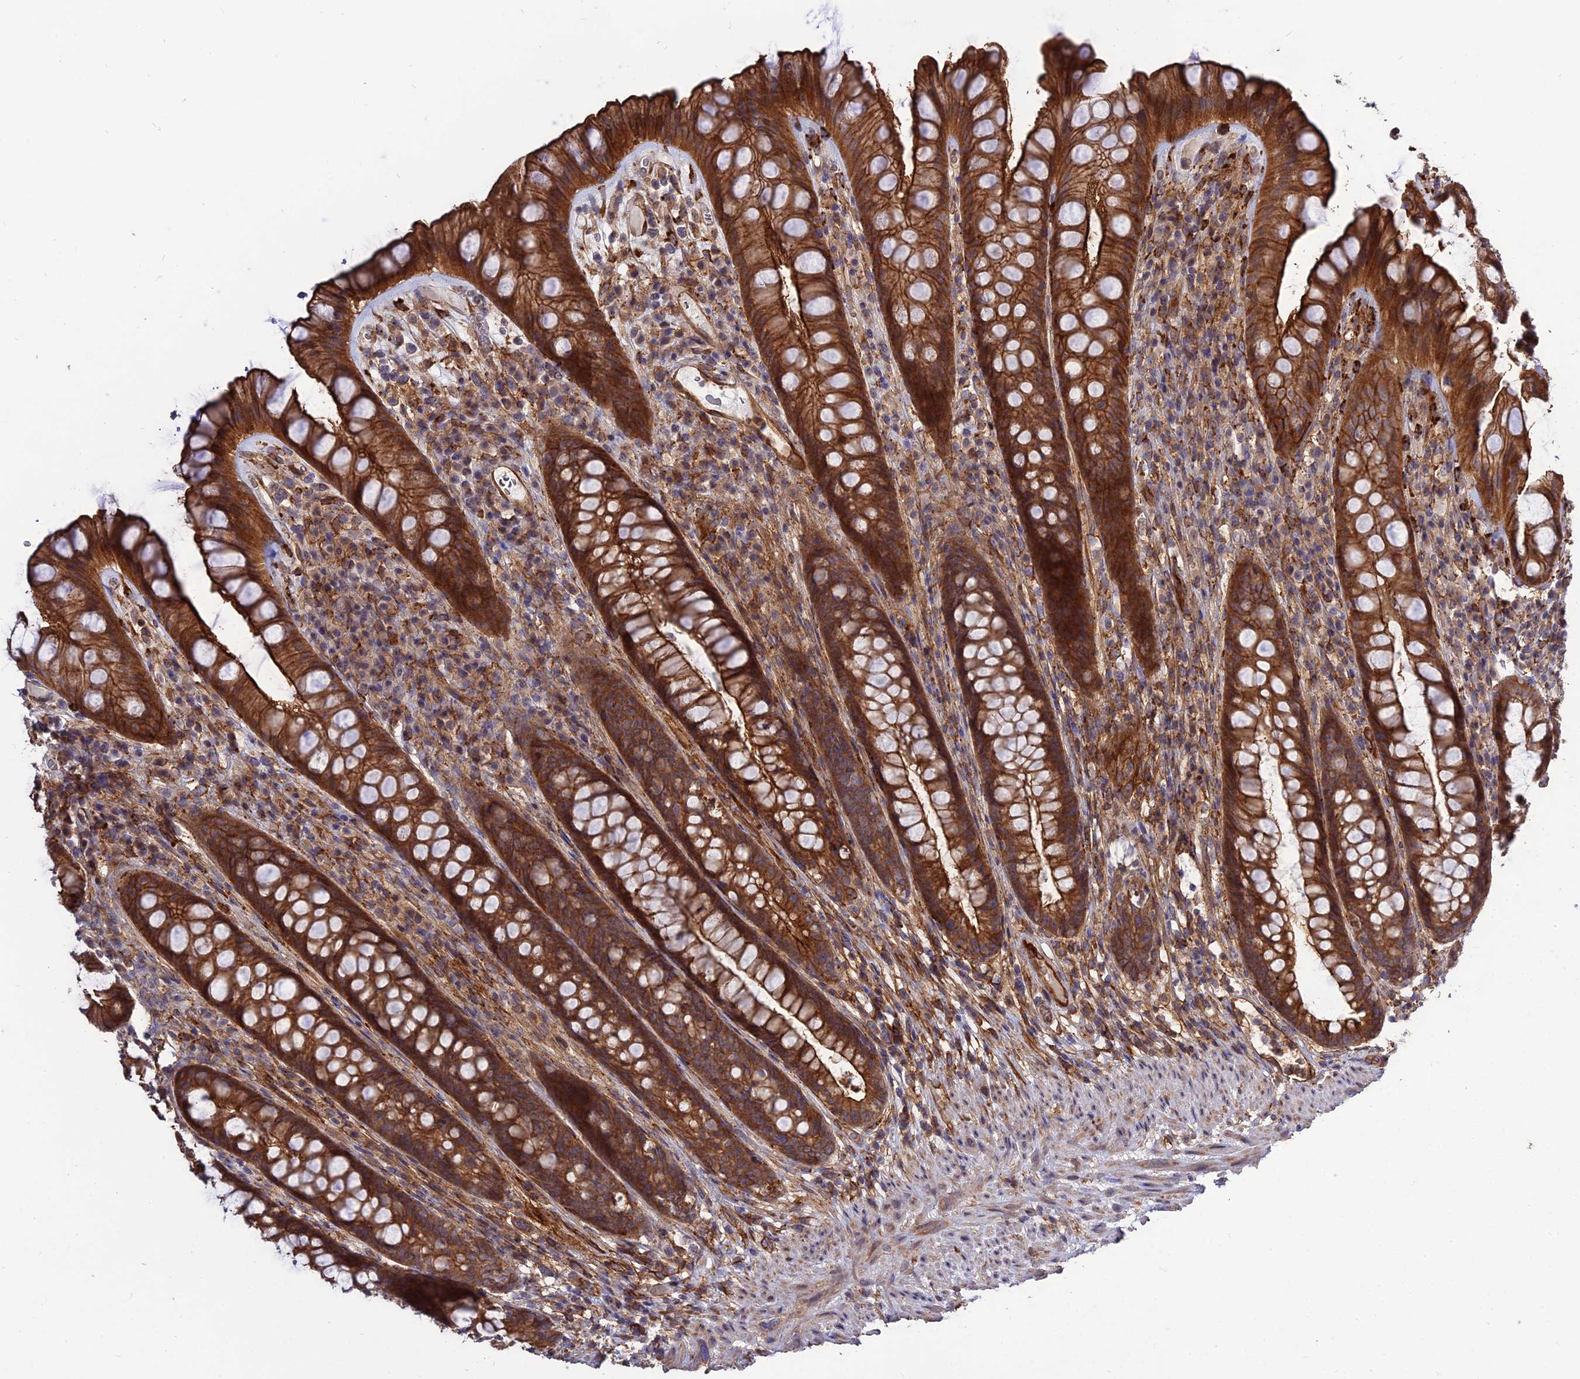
{"staining": {"intensity": "strong", "quantity": ">75%", "location": "cytoplasmic/membranous"}, "tissue": "rectum", "cell_type": "Glandular cells", "image_type": "normal", "snomed": [{"axis": "morphology", "description": "Normal tissue, NOS"}, {"axis": "topography", "description": "Rectum"}], "caption": "This photomicrograph exhibits normal rectum stained with immunohistochemistry to label a protein in brown. The cytoplasmic/membranous of glandular cells show strong positivity for the protein. Nuclei are counter-stained blue.", "gene": "CRTAP", "patient": {"sex": "male", "age": 74}}